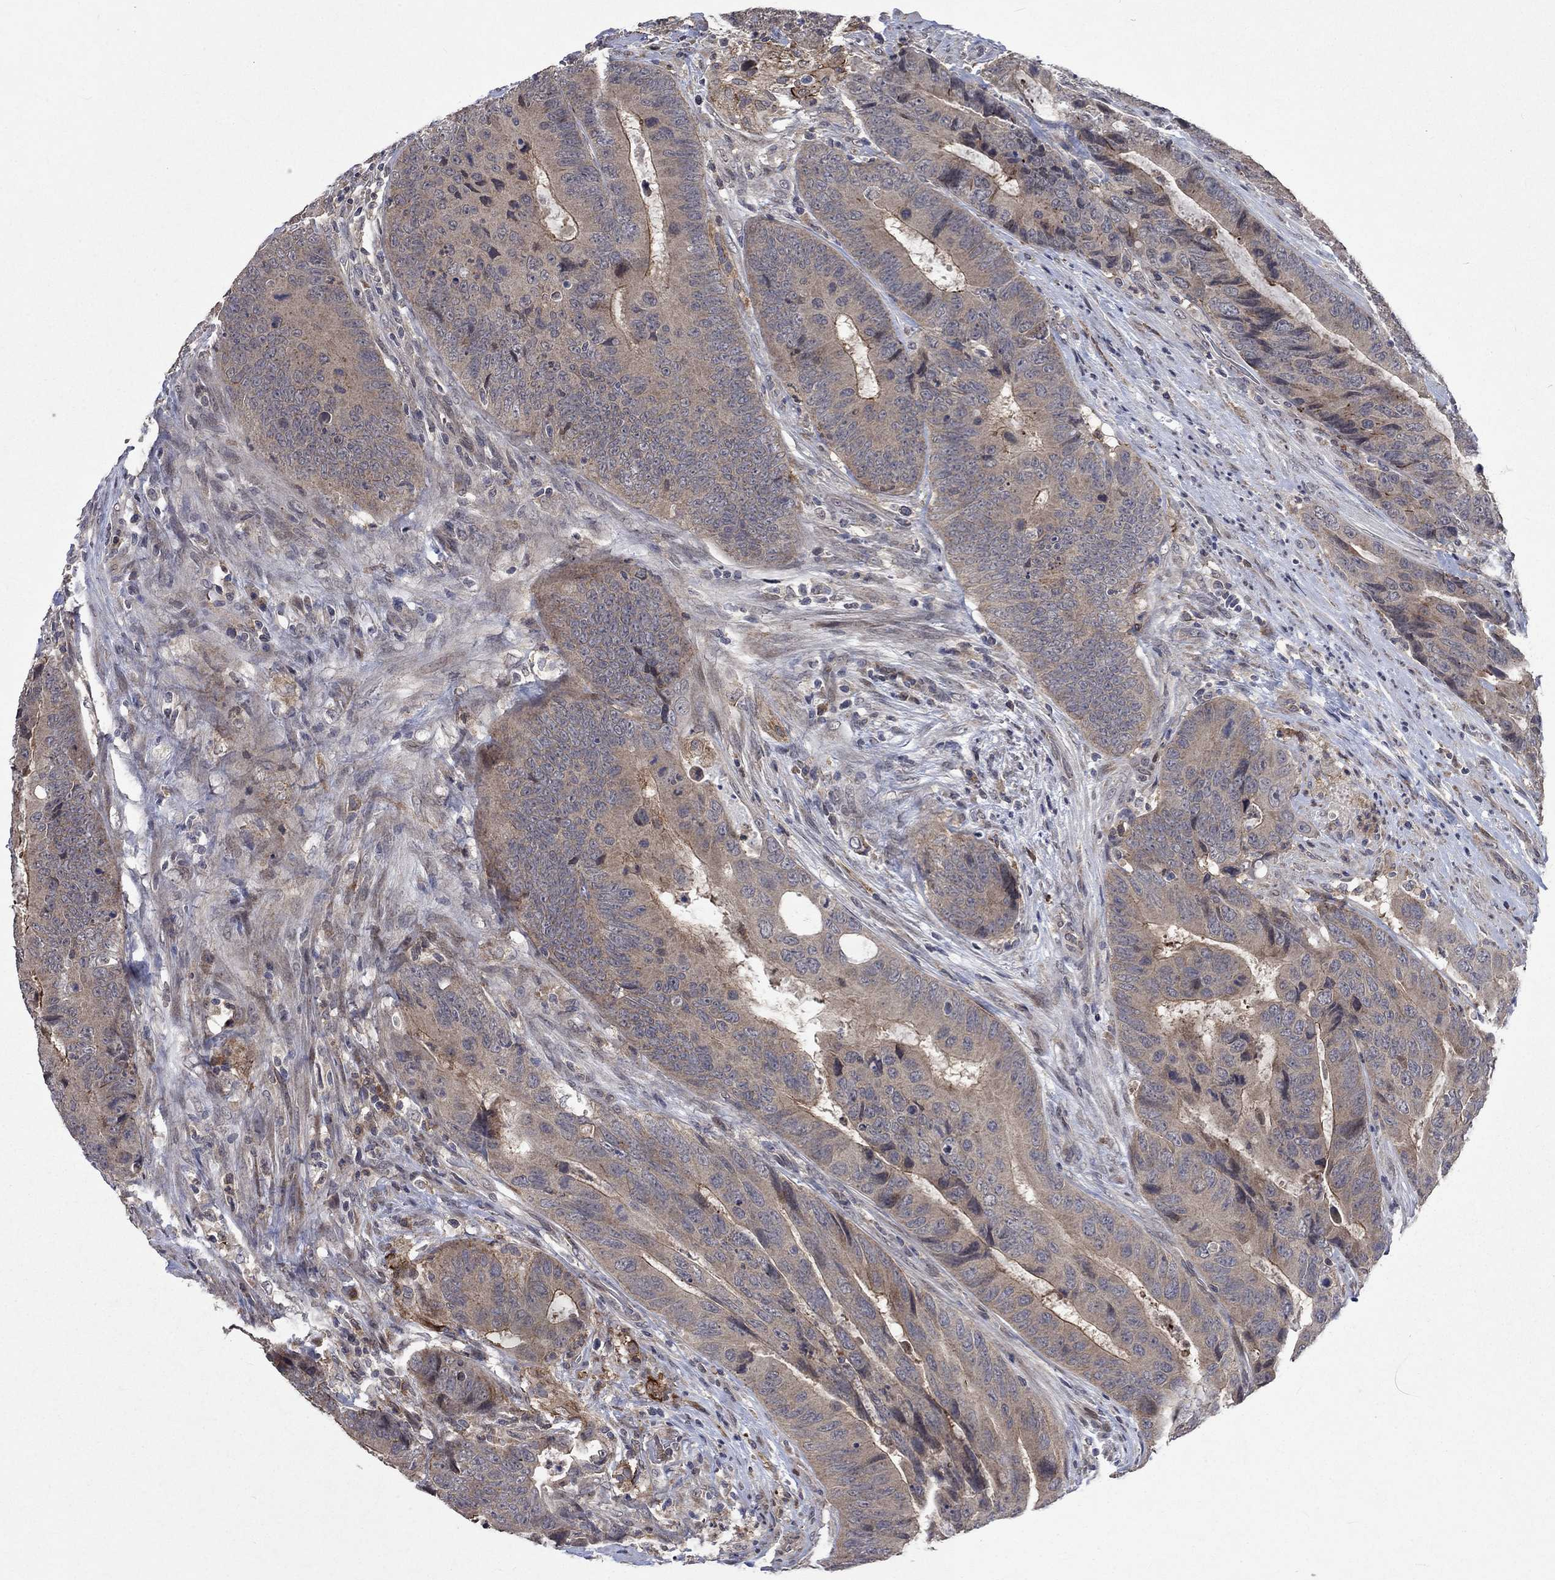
{"staining": {"intensity": "moderate", "quantity": "<25%", "location": "cytoplasmic/membranous"}, "tissue": "colorectal cancer", "cell_type": "Tumor cells", "image_type": "cancer", "snomed": [{"axis": "morphology", "description": "Adenocarcinoma, NOS"}, {"axis": "topography", "description": "Colon"}], "caption": "Immunohistochemistry of colorectal adenocarcinoma shows low levels of moderate cytoplasmic/membranous staining in approximately <25% of tumor cells. The staining is performed using DAB brown chromogen to label protein expression. The nuclei are counter-stained blue using hematoxylin.", "gene": "PPP1R9A", "patient": {"sex": "female", "age": 56}}